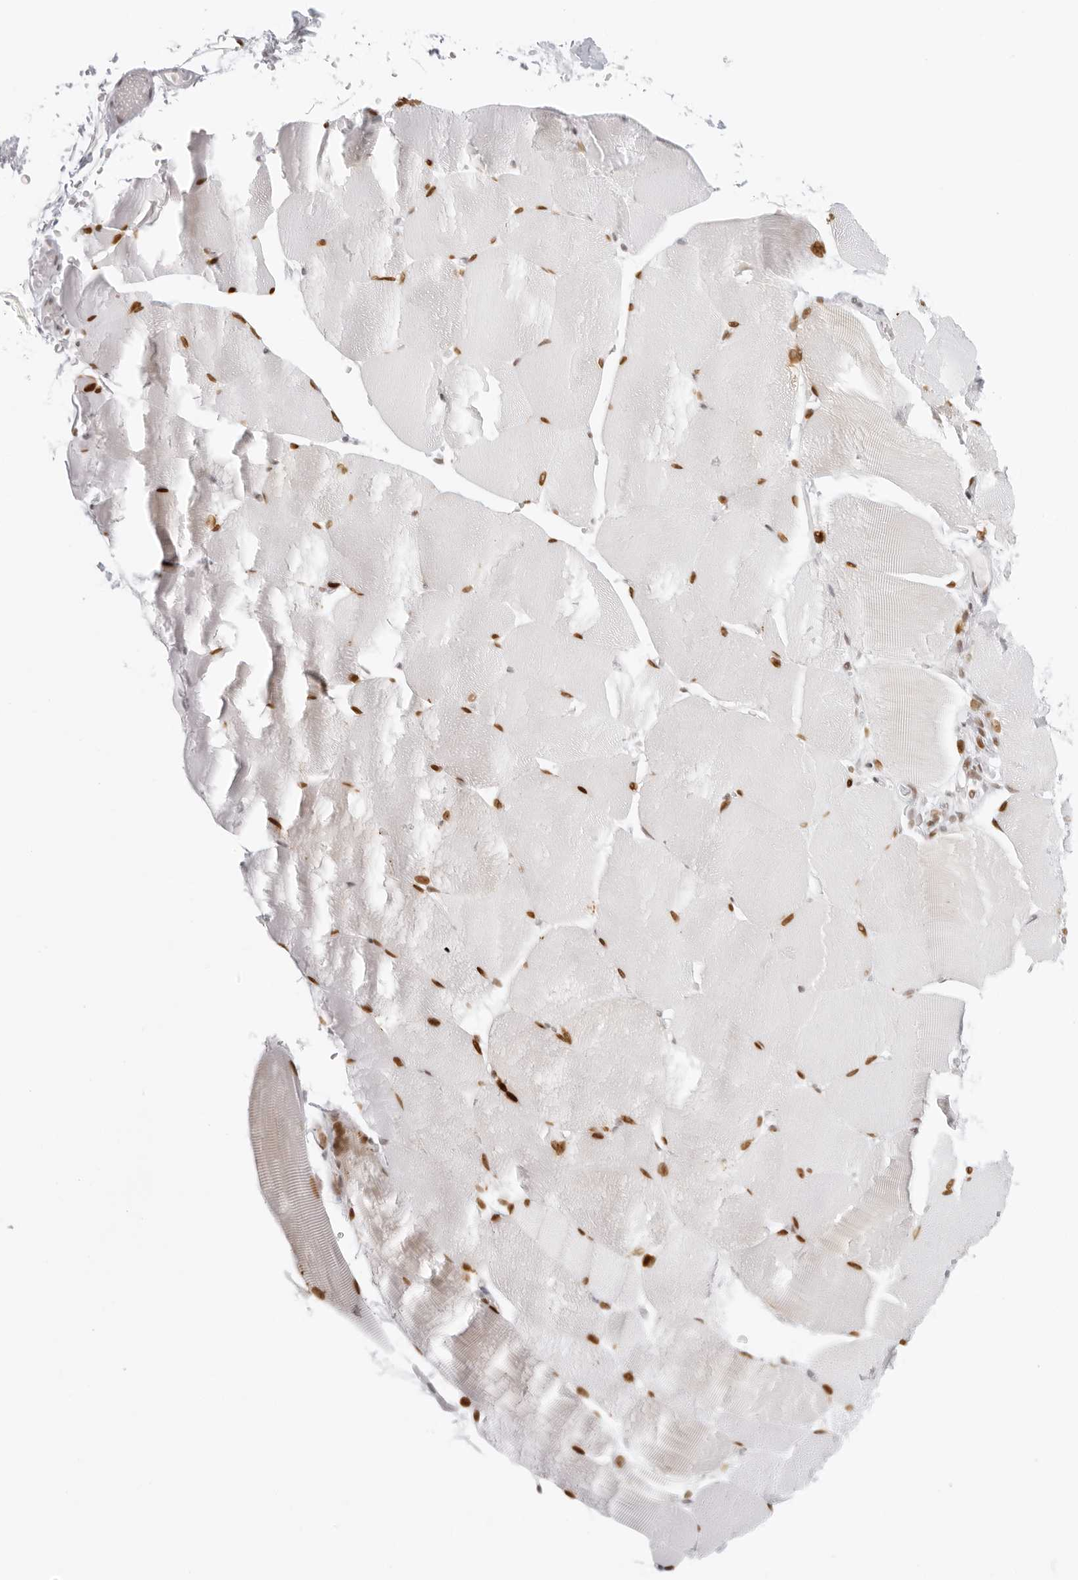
{"staining": {"intensity": "moderate", "quantity": ">75%", "location": "nuclear"}, "tissue": "skeletal muscle", "cell_type": "Myocytes", "image_type": "normal", "snomed": [{"axis": "morphology", "description": "Normal tissue, NOS"}, {"axis": "topography", "description": "Skeletal muscle"}, {"axis": "topography", "description": "Parathyroid gland"}], "caption": "A high-resolution photomicrograph shows immunohistochemistry staining of benign skeletal muscle, which displays moderate nuclear staining in about >75% of myocytes.", "gene": "RCC1", "patient": {"sex": "female", "age": 37}}